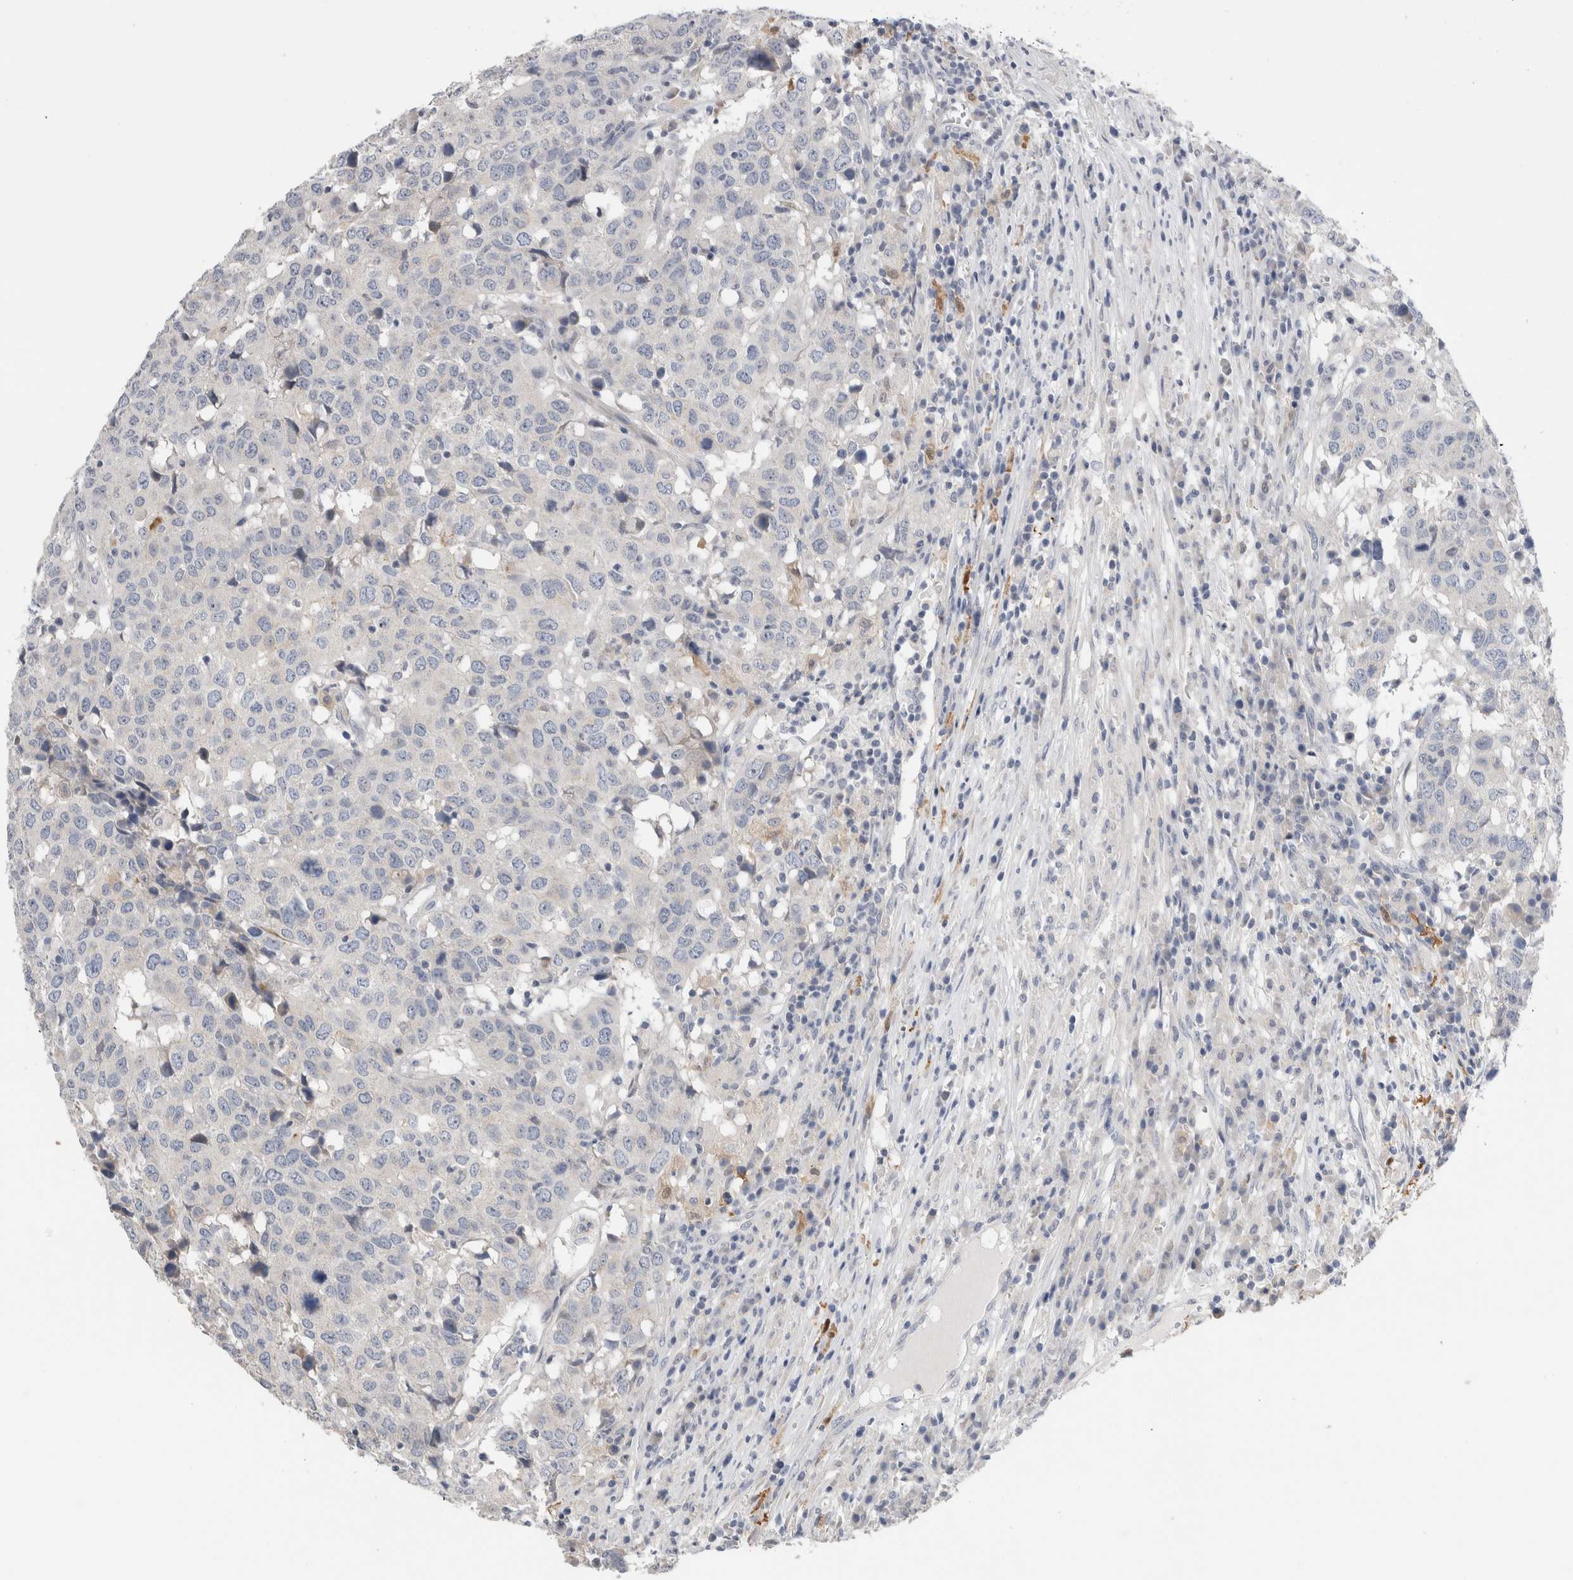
{"staining": {"intensity": "negative", "quantity": "none", "location": "none"}, "tissue": "head and neck cancer", "cell_type": "Tumor cells", "image_type": "cancer", "snomed": [{"axis": "morphology", "description": "Squamous cell carcinoma, NOS"}, {"axis": "topography", "description": "Head-Neck"}], "caption": "Immunohistochemical staining of squamous cell carcinoma (head and neck) exhibits no significant expression in tumor cells.", "gene": "SLC20A2", "patient": {"sex": "male", "age": 66}}